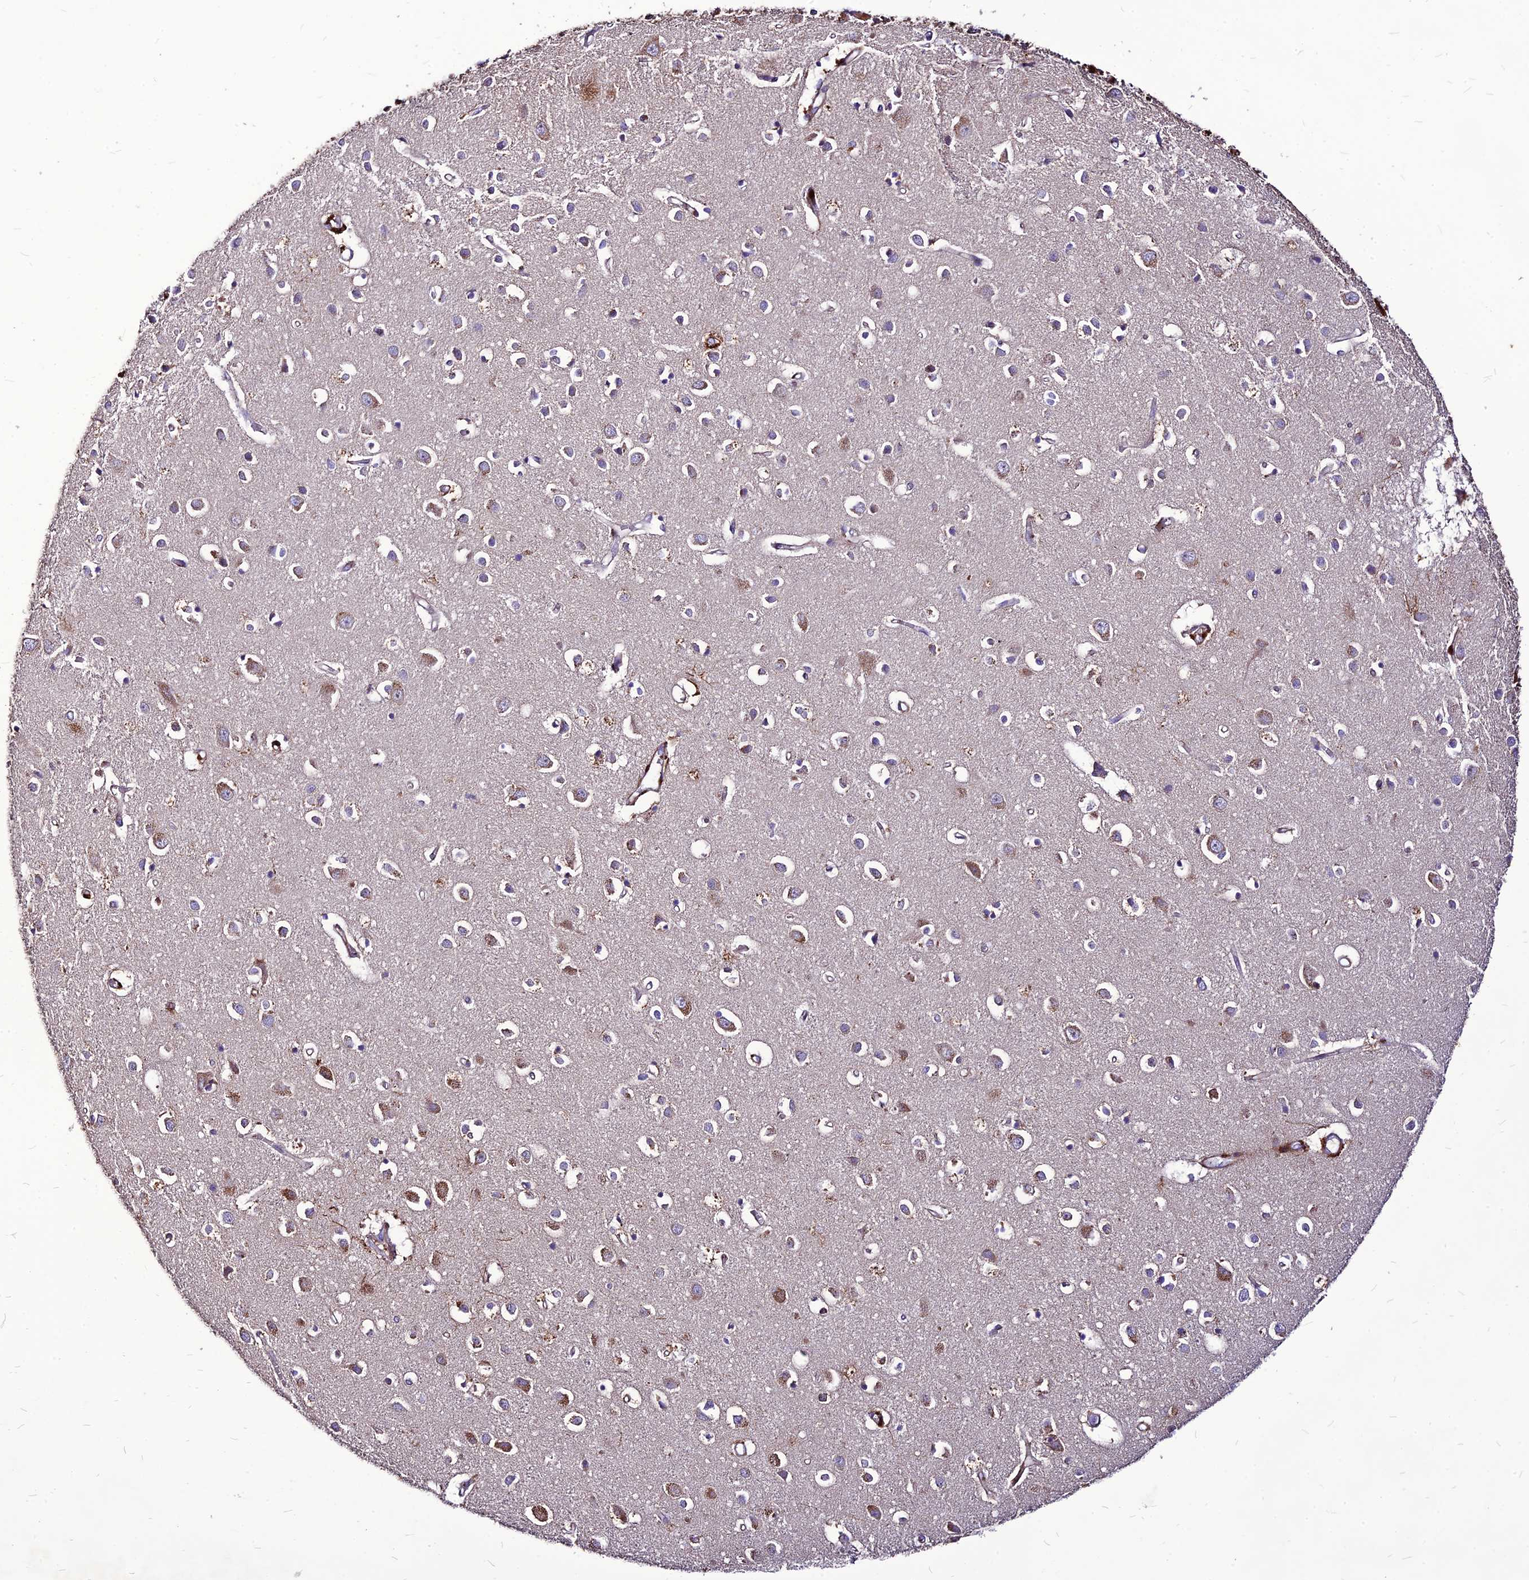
{"staining": {"intensity": "strong", "quantity": ">75%", "location": "cytoplasmic/membranous"}, "tissue": "cerebral cortex", "cell_type": "Endothelial cells", "image_type": "normal", "snomed": [{"axis": "morphology", "description": "Normal tissue, NOS"}, {"axis": "topography", "description": "Cerebral cortex"}], "caption": "A micrograph showing strong cytoplasmic/membranous staining in approximately >75% of endothelial cells in unremarkable cerebral cortex, as visualized by brown immunohistochemical staining.", "gene": "RIMOC1", "patient": {"sex": "female", "age": 64}}